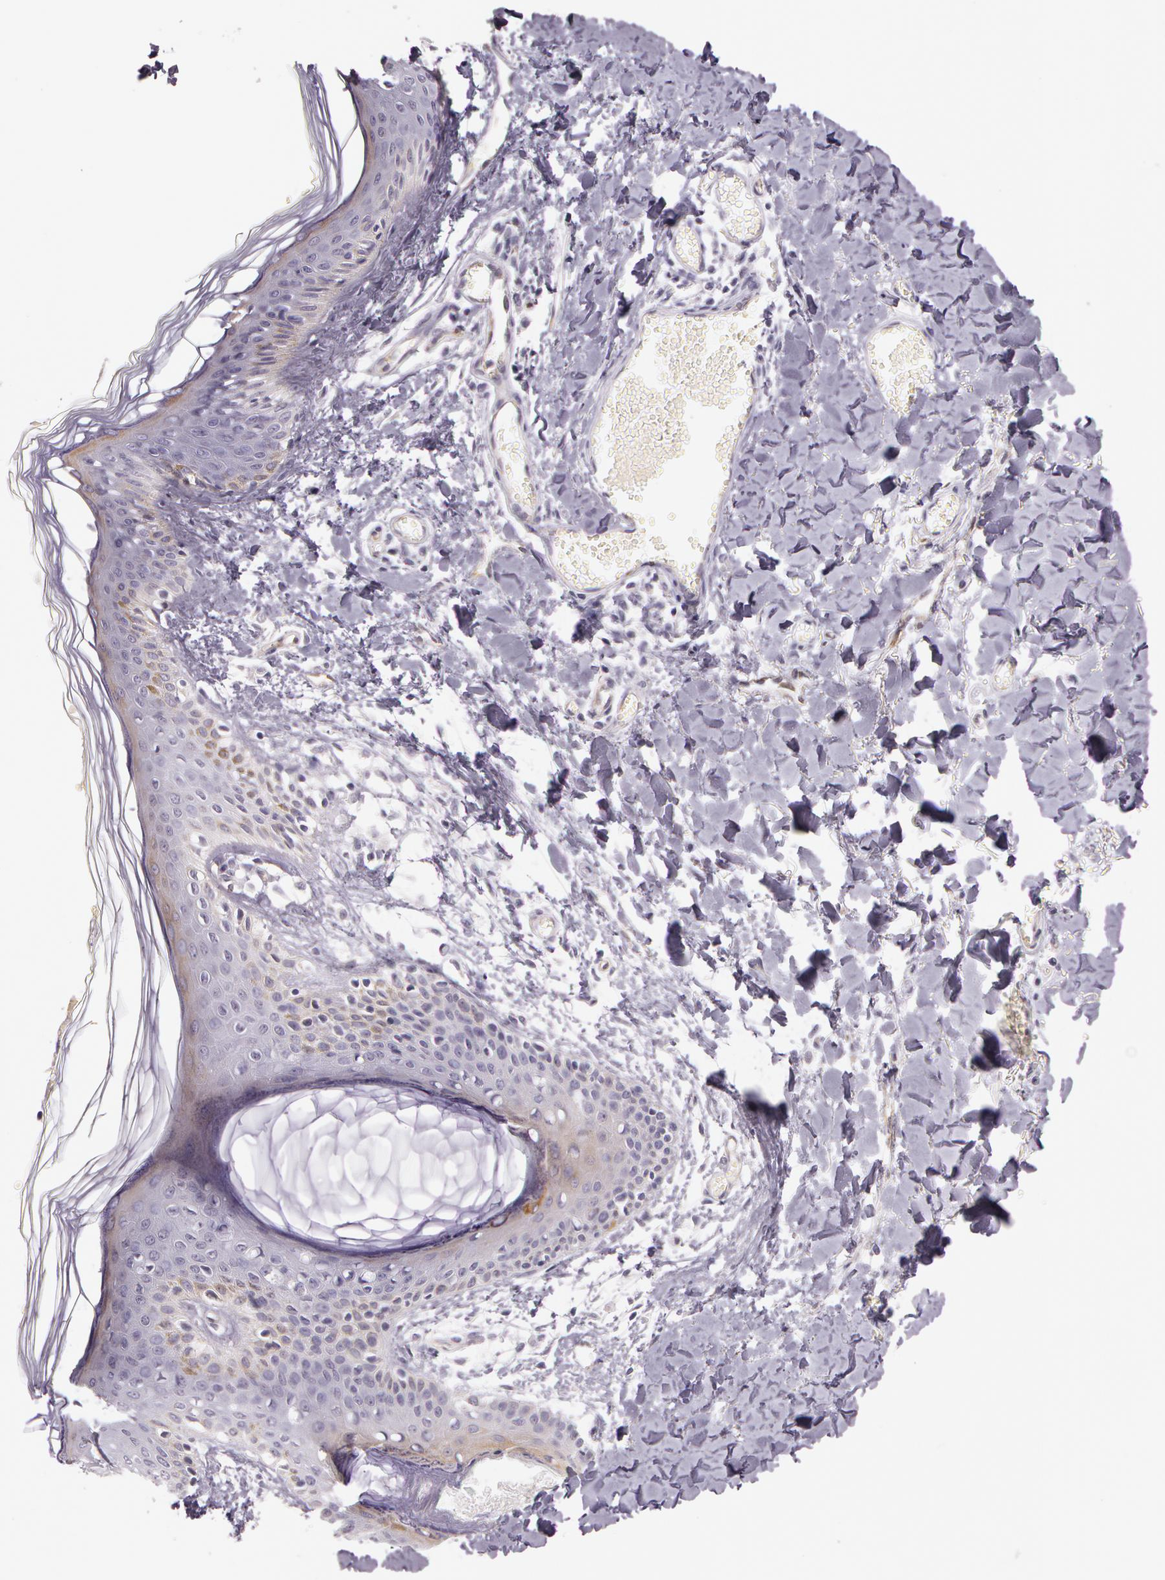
{"staining": {"intensity": "negative", "quantity": "none", "location": "none"}, "tissue": "skin", "cell_type": "Fibroblasts", "image_type": "normal", "snomed": [{"axis": "morphology", "description": "Normal tissue, NOS"}, {"axis": "morphology", "description": "Sarcoma, NOS"}, {"axis": "topography", "description": "Skin"}, {"axis": "topography", "description": "Soft tissue"}], "caption": "Immunohistochemistry (IHC) of benign skin exhibits no positivity in fibroblasts. (Brightfield microscopy of DAB immunohistochemistry (IHC) at high magnification).", "gene": "APP", "patient": {"sex": "female", "age": 51}}